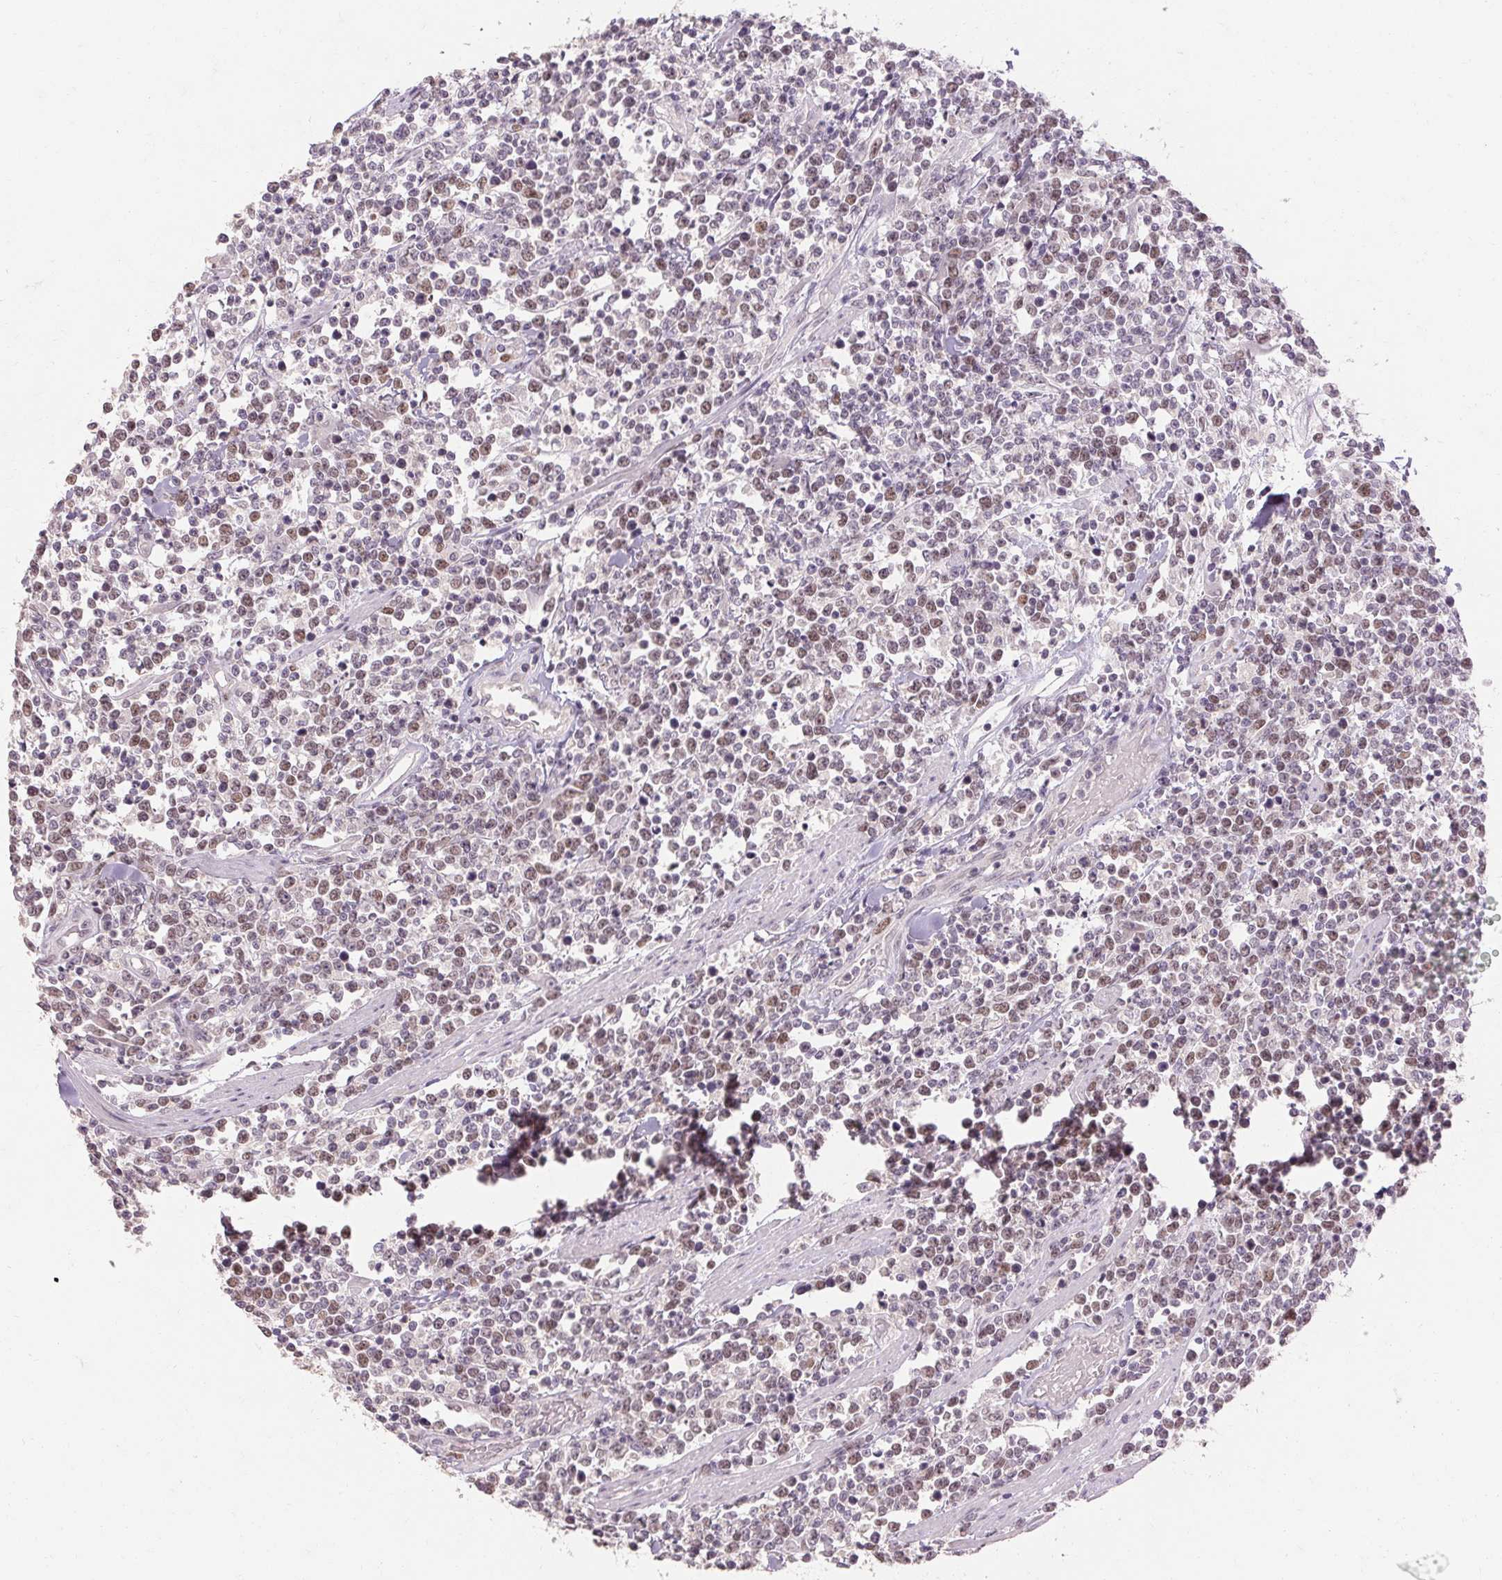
{"staining": {"intensity": "weak", "quantity": "25%-75%", "location": "nuclear"}, "tissue": "lymphoma", "cell_type": "Tumor cells", "image_type": "cancer", "snomed": [{"axis": "morphology", "description": "Malignant lymphoma, non-Hodgkin's type, High grade"}, {"axis": "topography", "description": "Colon"}], "caption": "Weak nuclear expression is seen in about 25%-75% of tumor cells in lymphoma.", "gene": "SKP2", "patient": {"sex": "male", "age": 82}}